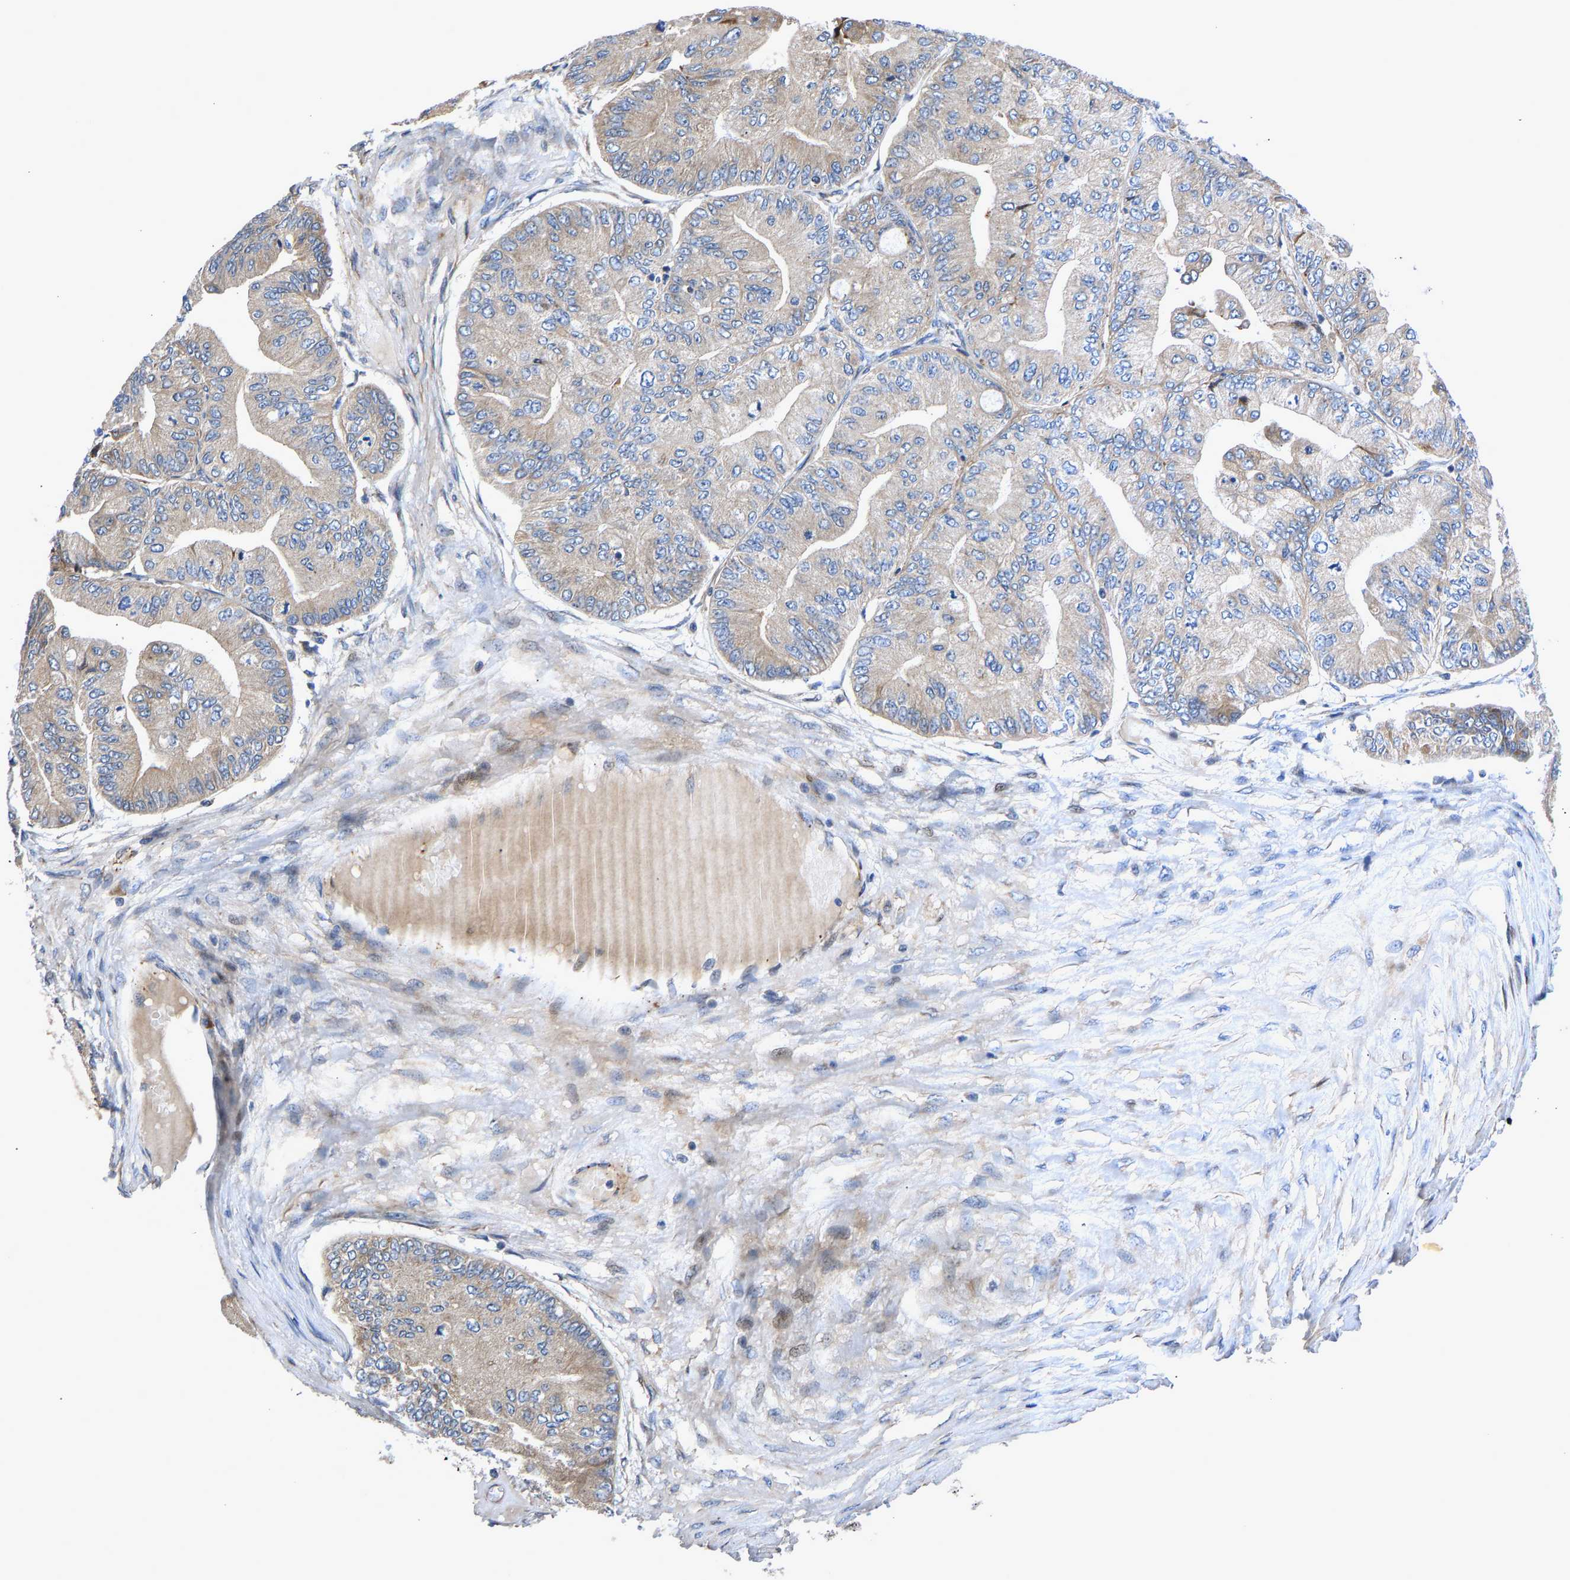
{"staining": {"intensity": "negative", "quantity": "none", "location": "none"}, "tissue": "ovarian cancer", "cell_type": "Tumor cells", "image_type": "cancer", "snomed": [{"axis": "morphology", "description": "Cystadenocarcinoma, mucinous, NOS"}, {"axis": "topography", "description": "Ovary"}], "caption": "The IHC histopathology image has no significant expression in tumor cells of mucinous cystadenocarcinoma (ovarian) tissue.", "gene": "TMEM38B", "patient": {"sex": "female", "age": 61}}